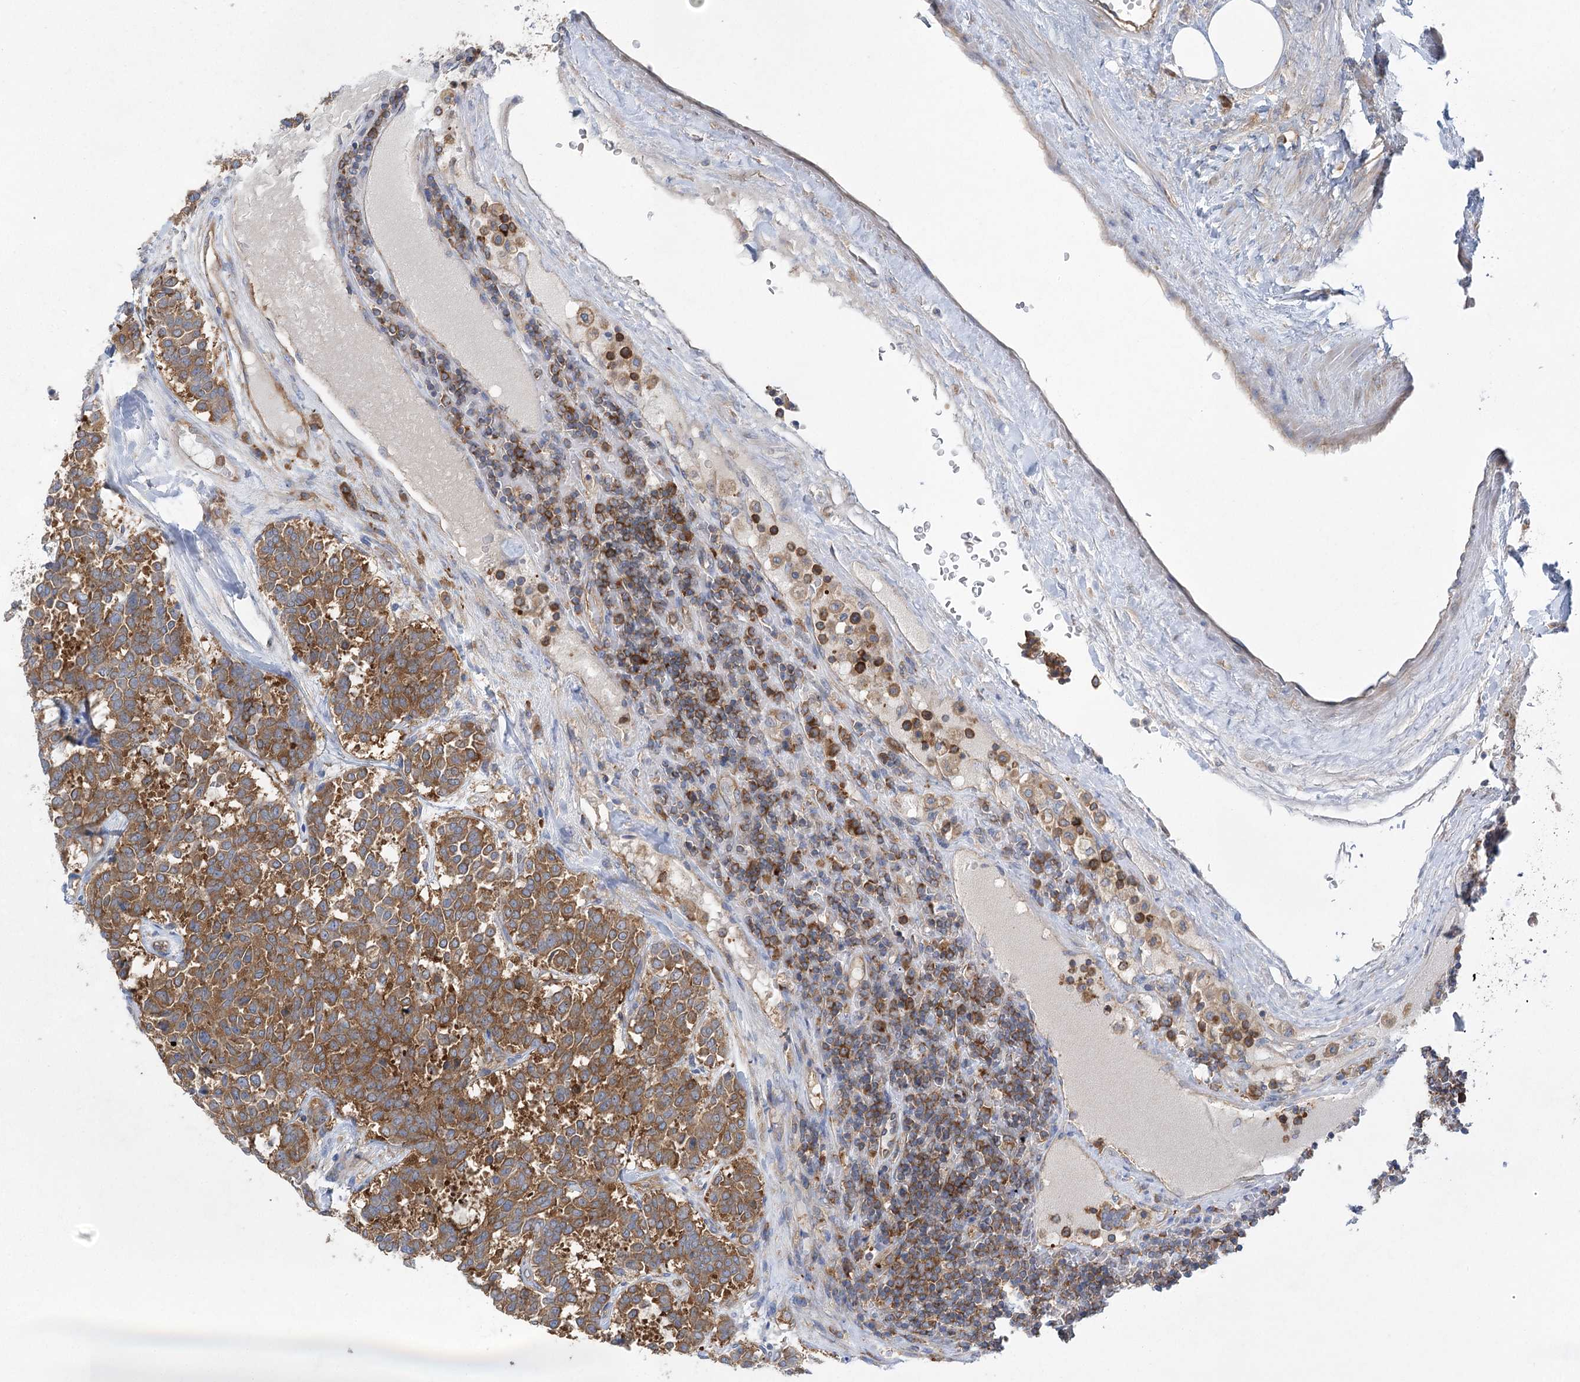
{"staining": {"intensity": "moderate", "quantity": ">75%", "location": "cytoplasmic/membranous"}, "tissue": "carcinoid", "cell_type": "Tumor cells", "image_type": "cancer", "snomed": [{"axis": "morphology", "description": "Carcinoid, malignant, NOS"}, {"axis": "topography", "description": "Pancreas"}], "caption": "This is a photomicrograph of IHC staining of carcinoid, which shows moderate positivity in the cytoplasmic/membranous of tumor cells.", "gene": "EIF3A", "patient": {"sex": "female", "age": 54}}